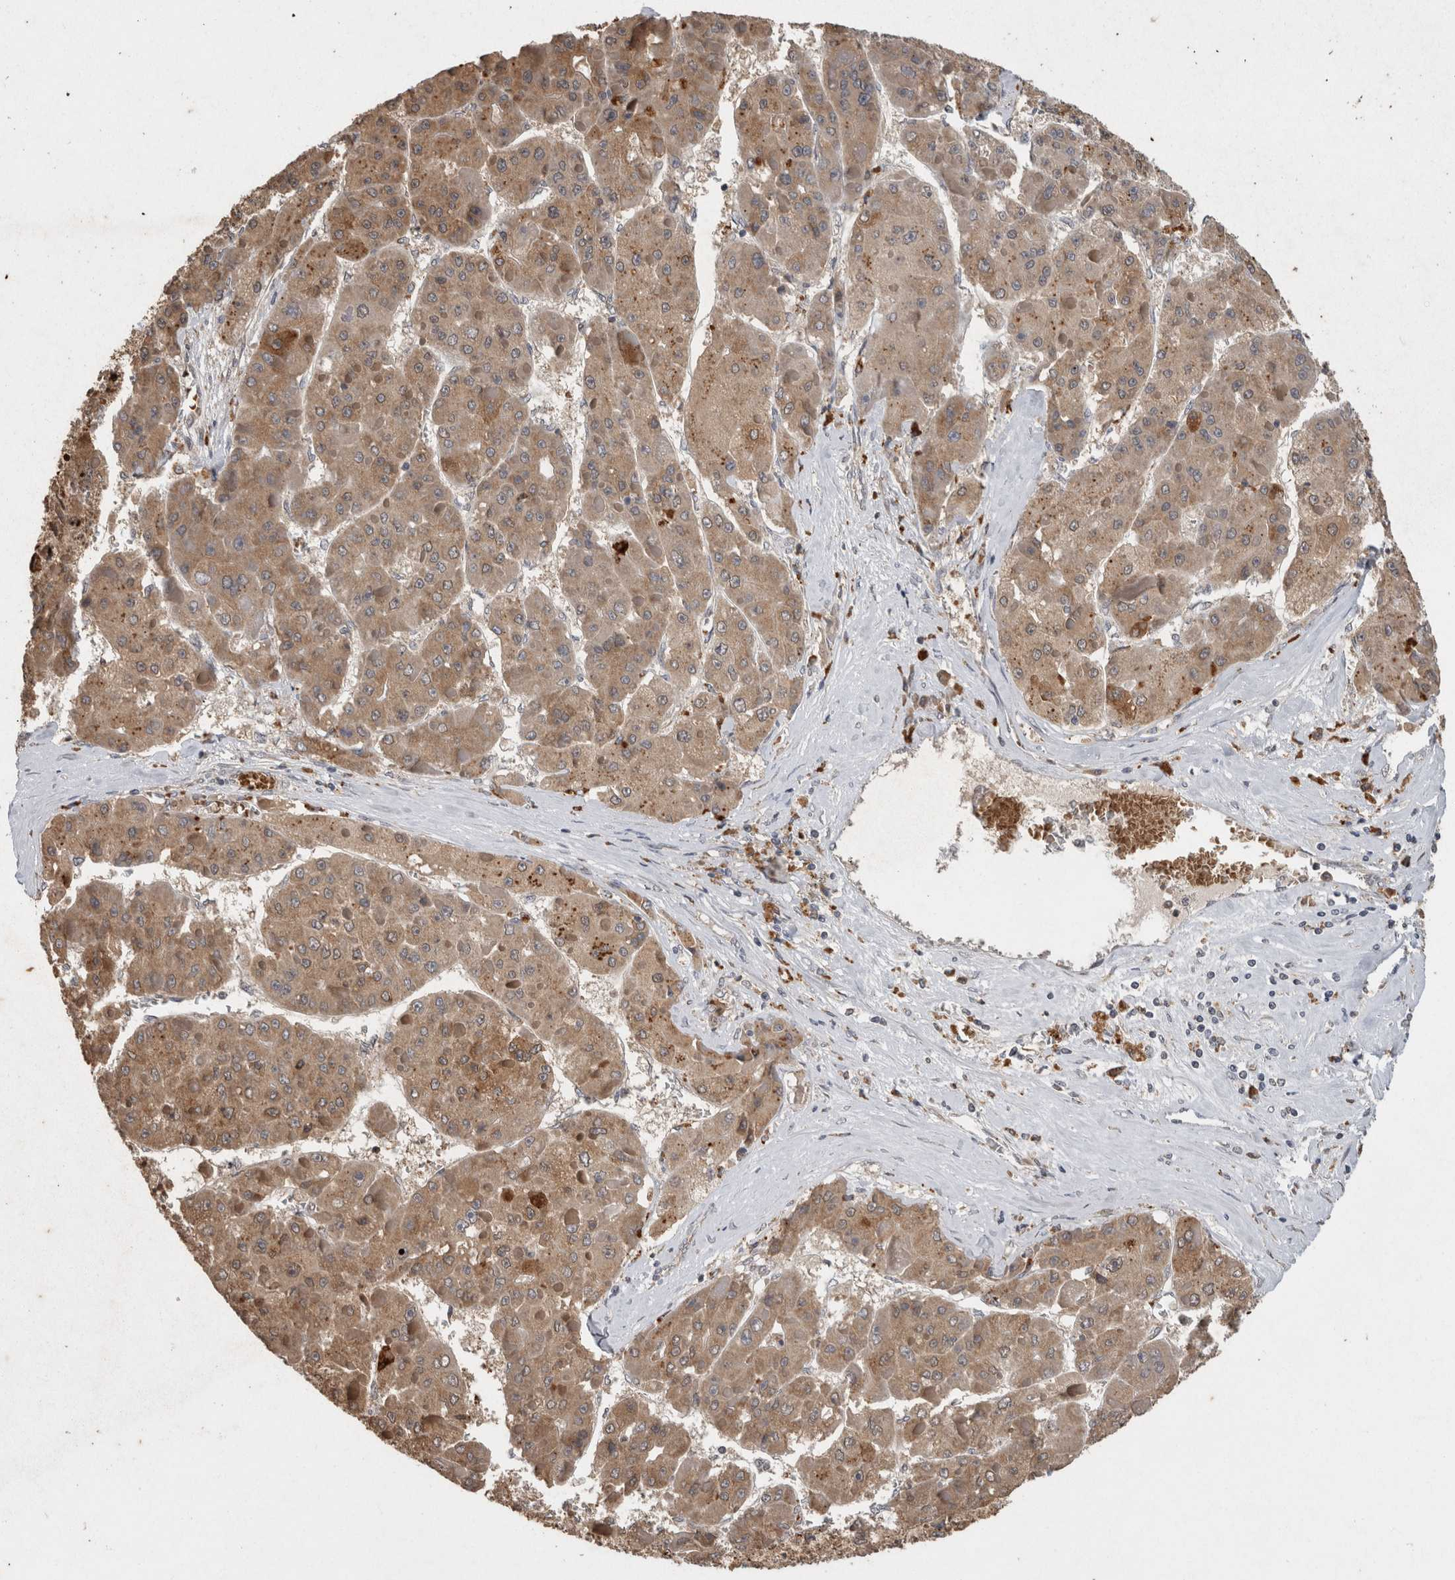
{"staining": {"intensity": "moderate", "quantity": ">75%", "location": "cytoplasmic/membranous"}, "tissue": "liver cancer", "cell_type": "Tumor cells", "image_type": "cancer", "snomed": [{"axis": "morphology", "description": "Carcinoma, Hepatocellular, NOS"}, {"axis": "topography", "description": "Liver"}], "caption": "This image shows liver cancer (hepatocellular carcinoma) stained with IHC to label a protein in brown. The cytoplasmic/membranous of tumor cells show moderate positivity for the protein. Nuclei are counter-stained blue.", "gene": "ADGRL3", "patient": {"sex": "female", "age": 73}}